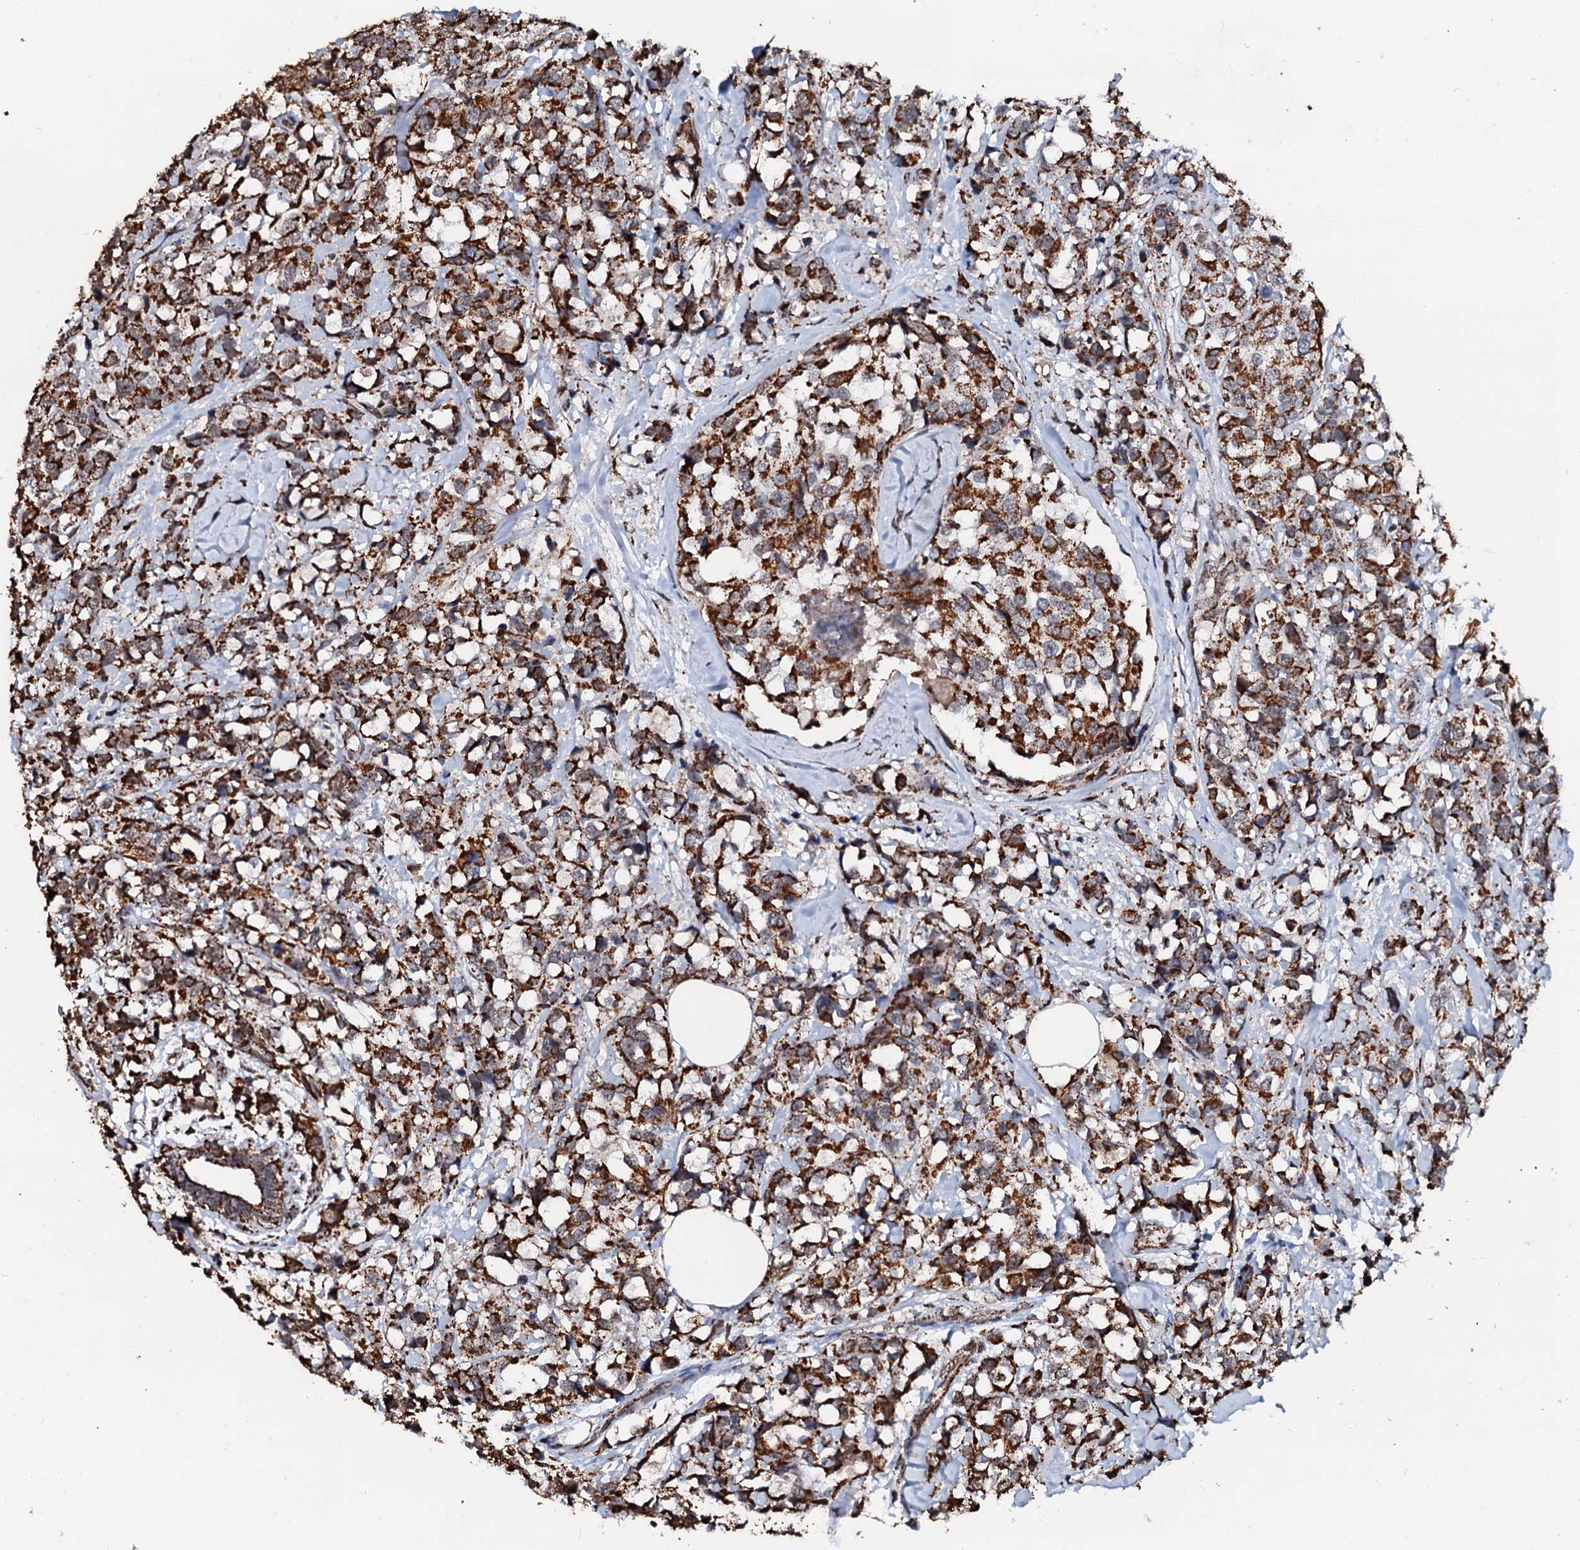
{"staining": {"intensity": "strong", "quantity": ">75%", "location": "cytoplasmic/membranous"}, "tissue": "breast cancer", "cell_type": "Tumor cells", "image_type": "cancer", "snomed": [{"axis": "morphology", "description": "Lobular carcinoma"}, {"axis": "topography", "description": "Breast"}], "caption": "Tumor cells show high levels of strong cytoplasmic/membranous positivity in approximately >75% of cells in human breast lobular carcinoma.", "gene": "SECISBP2L", "patient": {"sex": "female", "age": 59}}